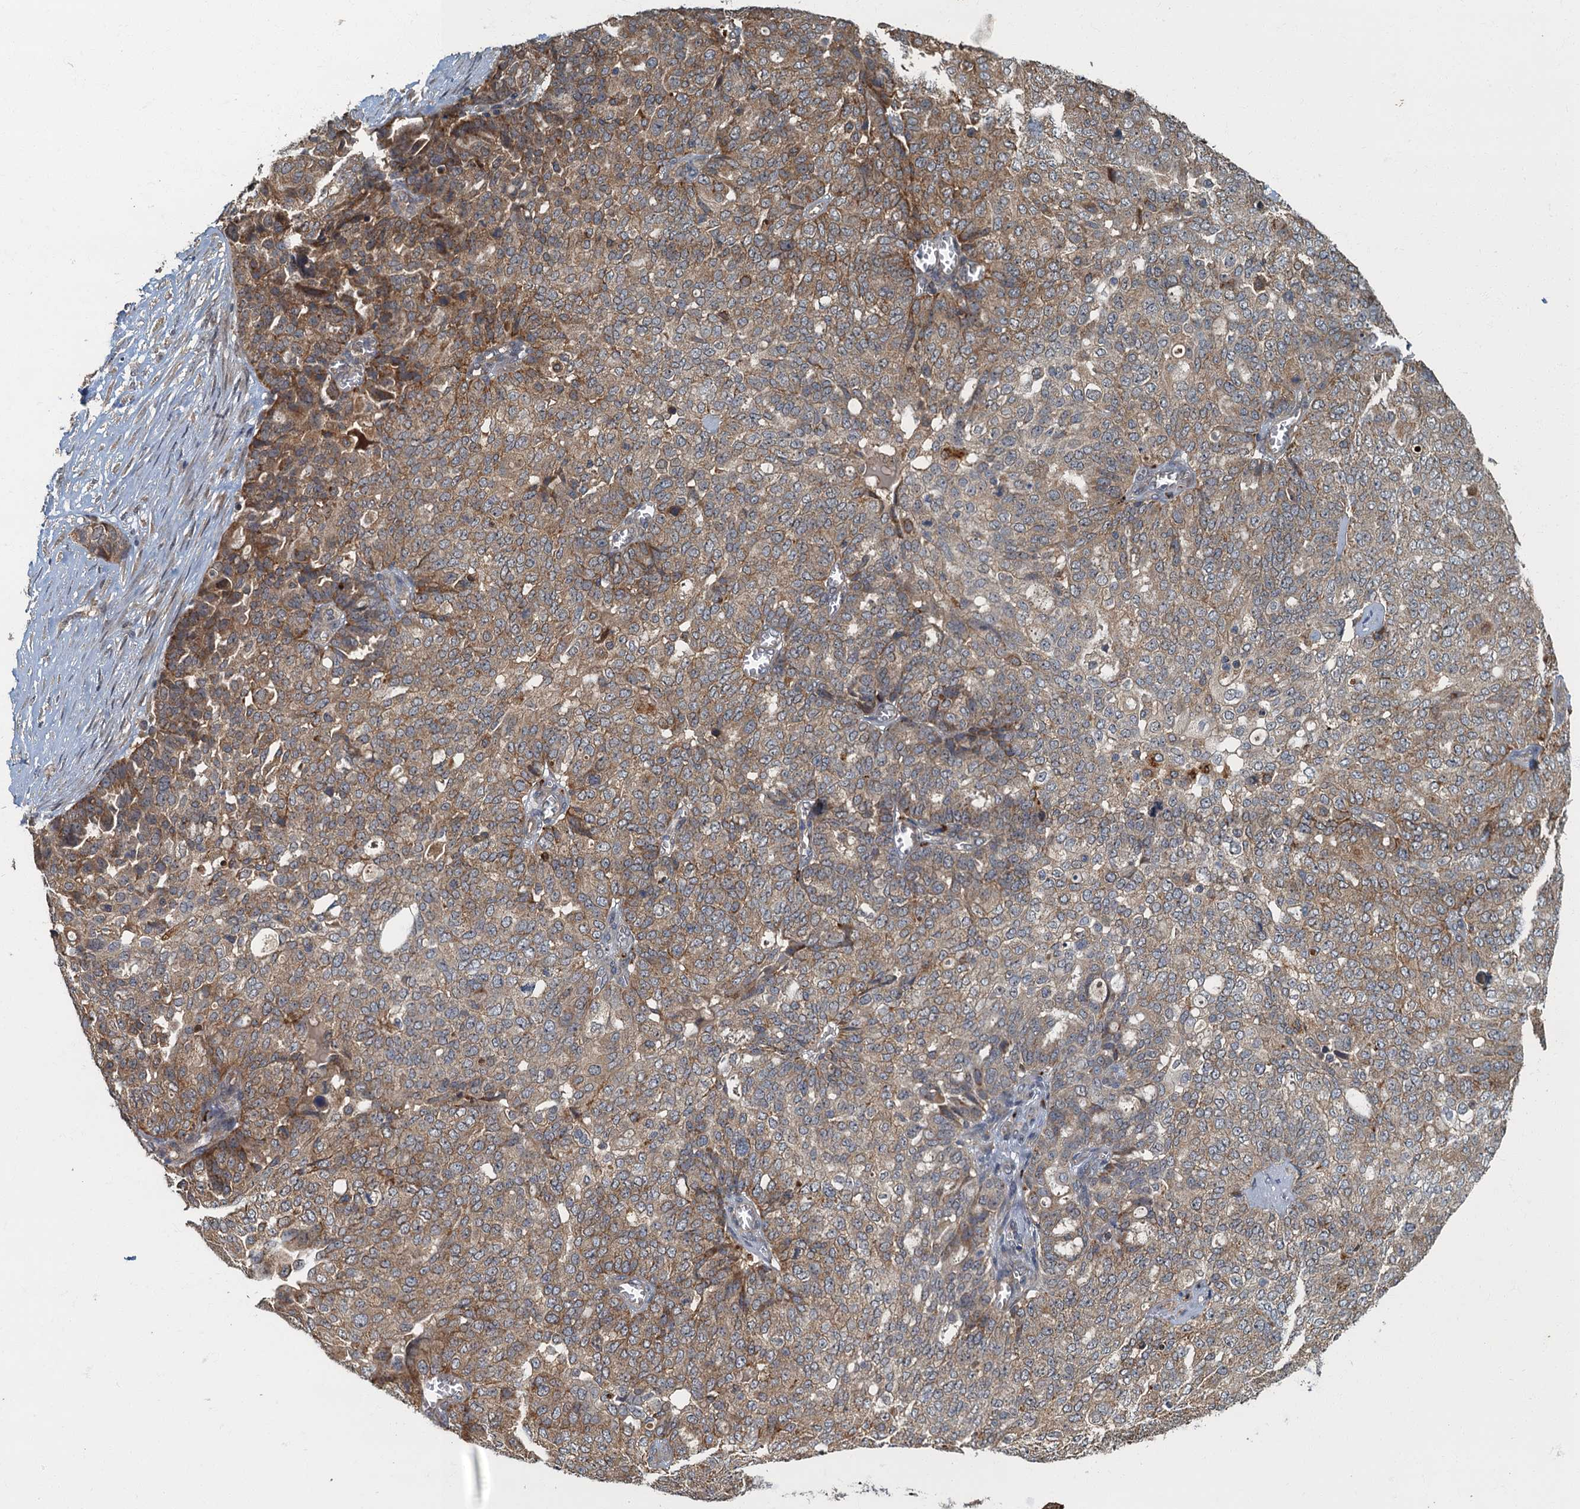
{"staining": {"intensity": "moderate", "quantity": ">75%", "location": "cytoplasmic/membranous"}, "tissue": "ovarian cancer", "cell_type": "Tumor cells", "image_type": "cancer", "snomed": [{"axis": "morphology", "description": "Cystadenocarcinoma, serous, NOS"}, {"axis": "topography", "description": "Soft tissue"}, {"axis": "topography", "description": "Ovary"}], "caption": "Ovarian cancer (serous cystadenocarcinoma) tissue reveals moderate cytoplasmic/membranous expression in about >75% of tumor cells", "gene": "WDCP", "patient": {"sex": "female", "age": 57}}